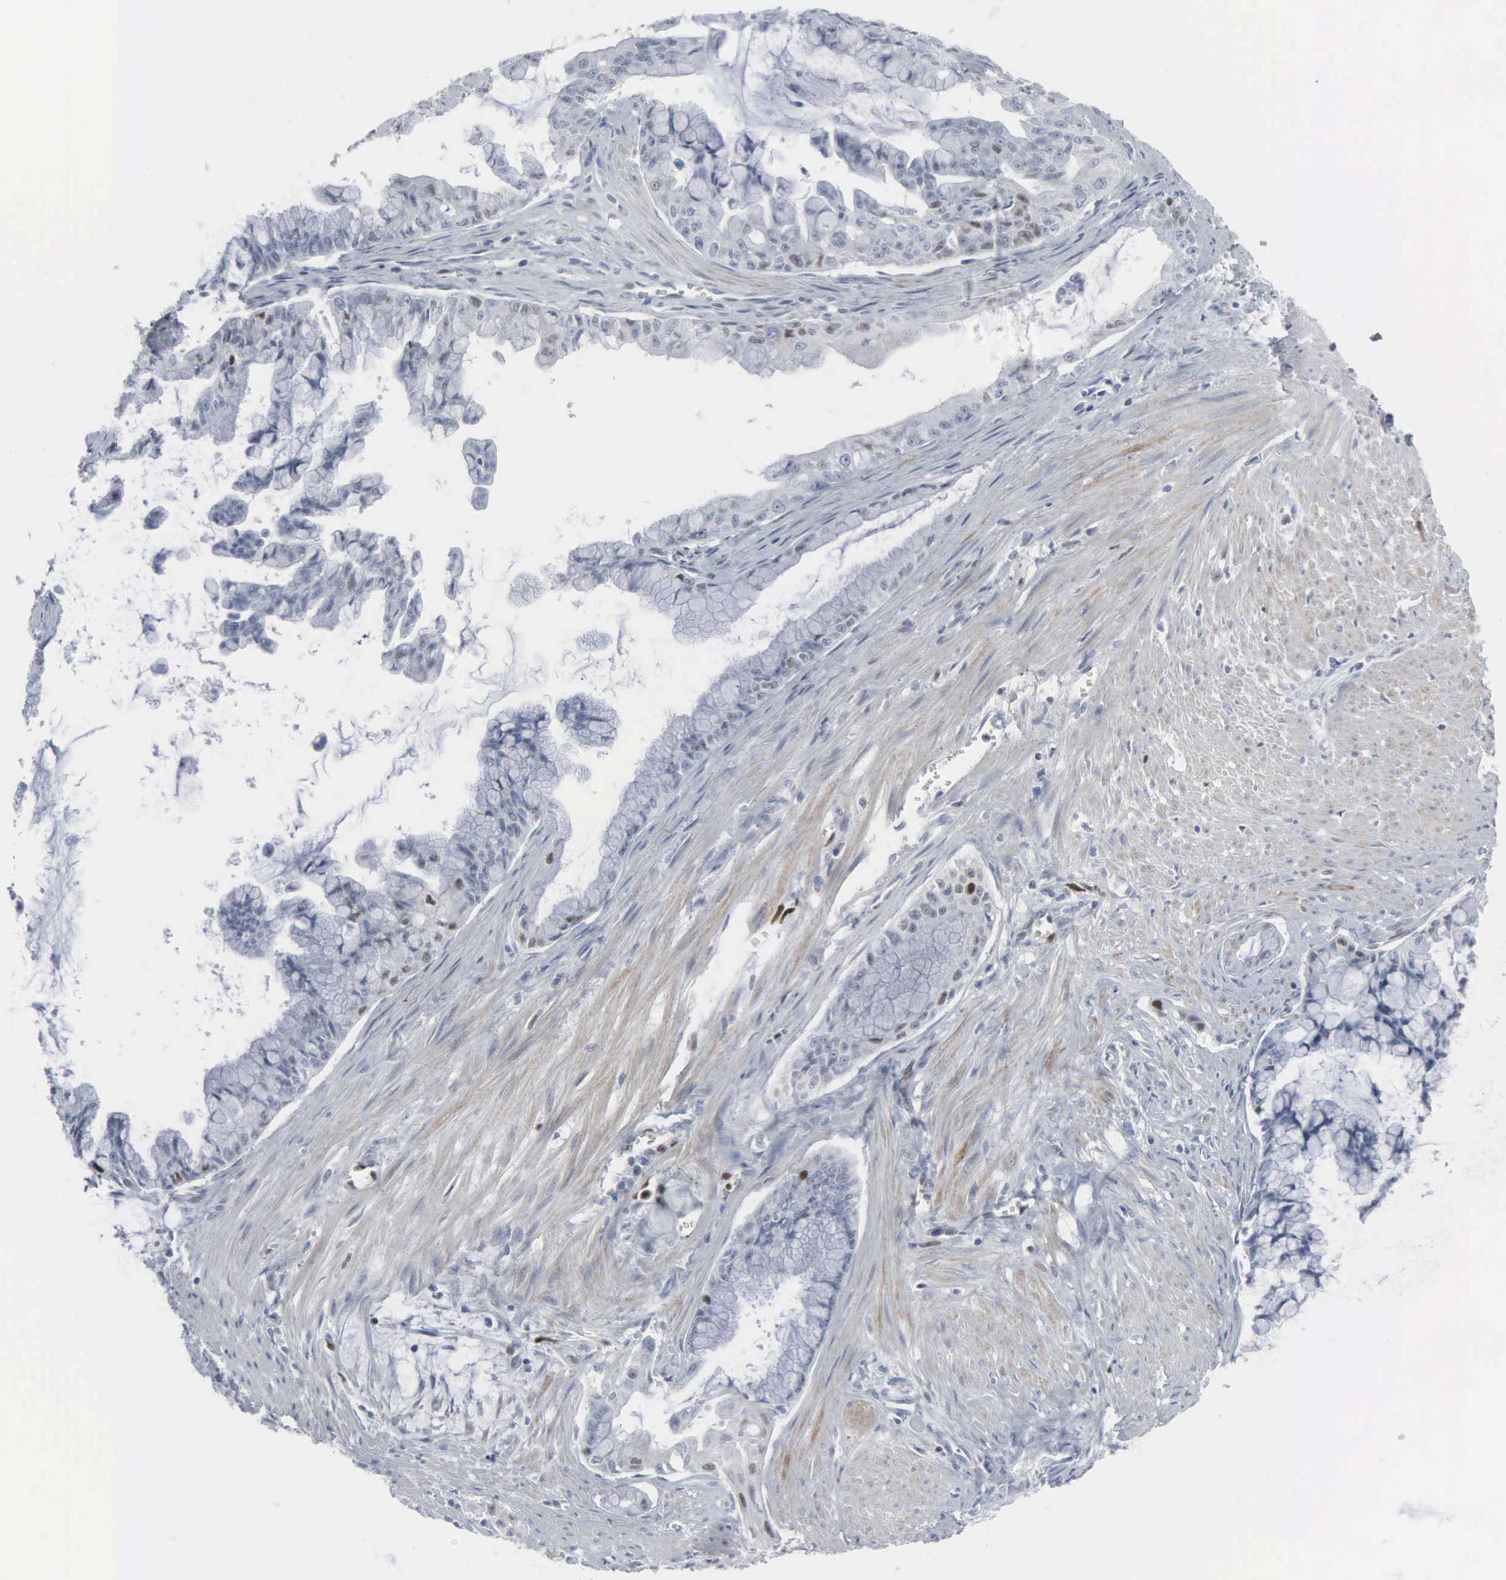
{"staining": {"intensity": "negative", "quantity": "none", "location": "none"}, "tissue": "pancreatic cancer", "cell_type": "Tumor cells", "image_type": "cancer", "snomed": [{"axis": "morphology", "description": "Adenocarcinoma, NOS"}, {"axis": "topography", "description": "Pancreas"}], "caption": "This is a histopathology image of IHC staining of pancreatic adenocarcinoma, which shows no staining in tumor cells.", "gene": "CCND3", "patient": {"sex": "male", "age": 59}}